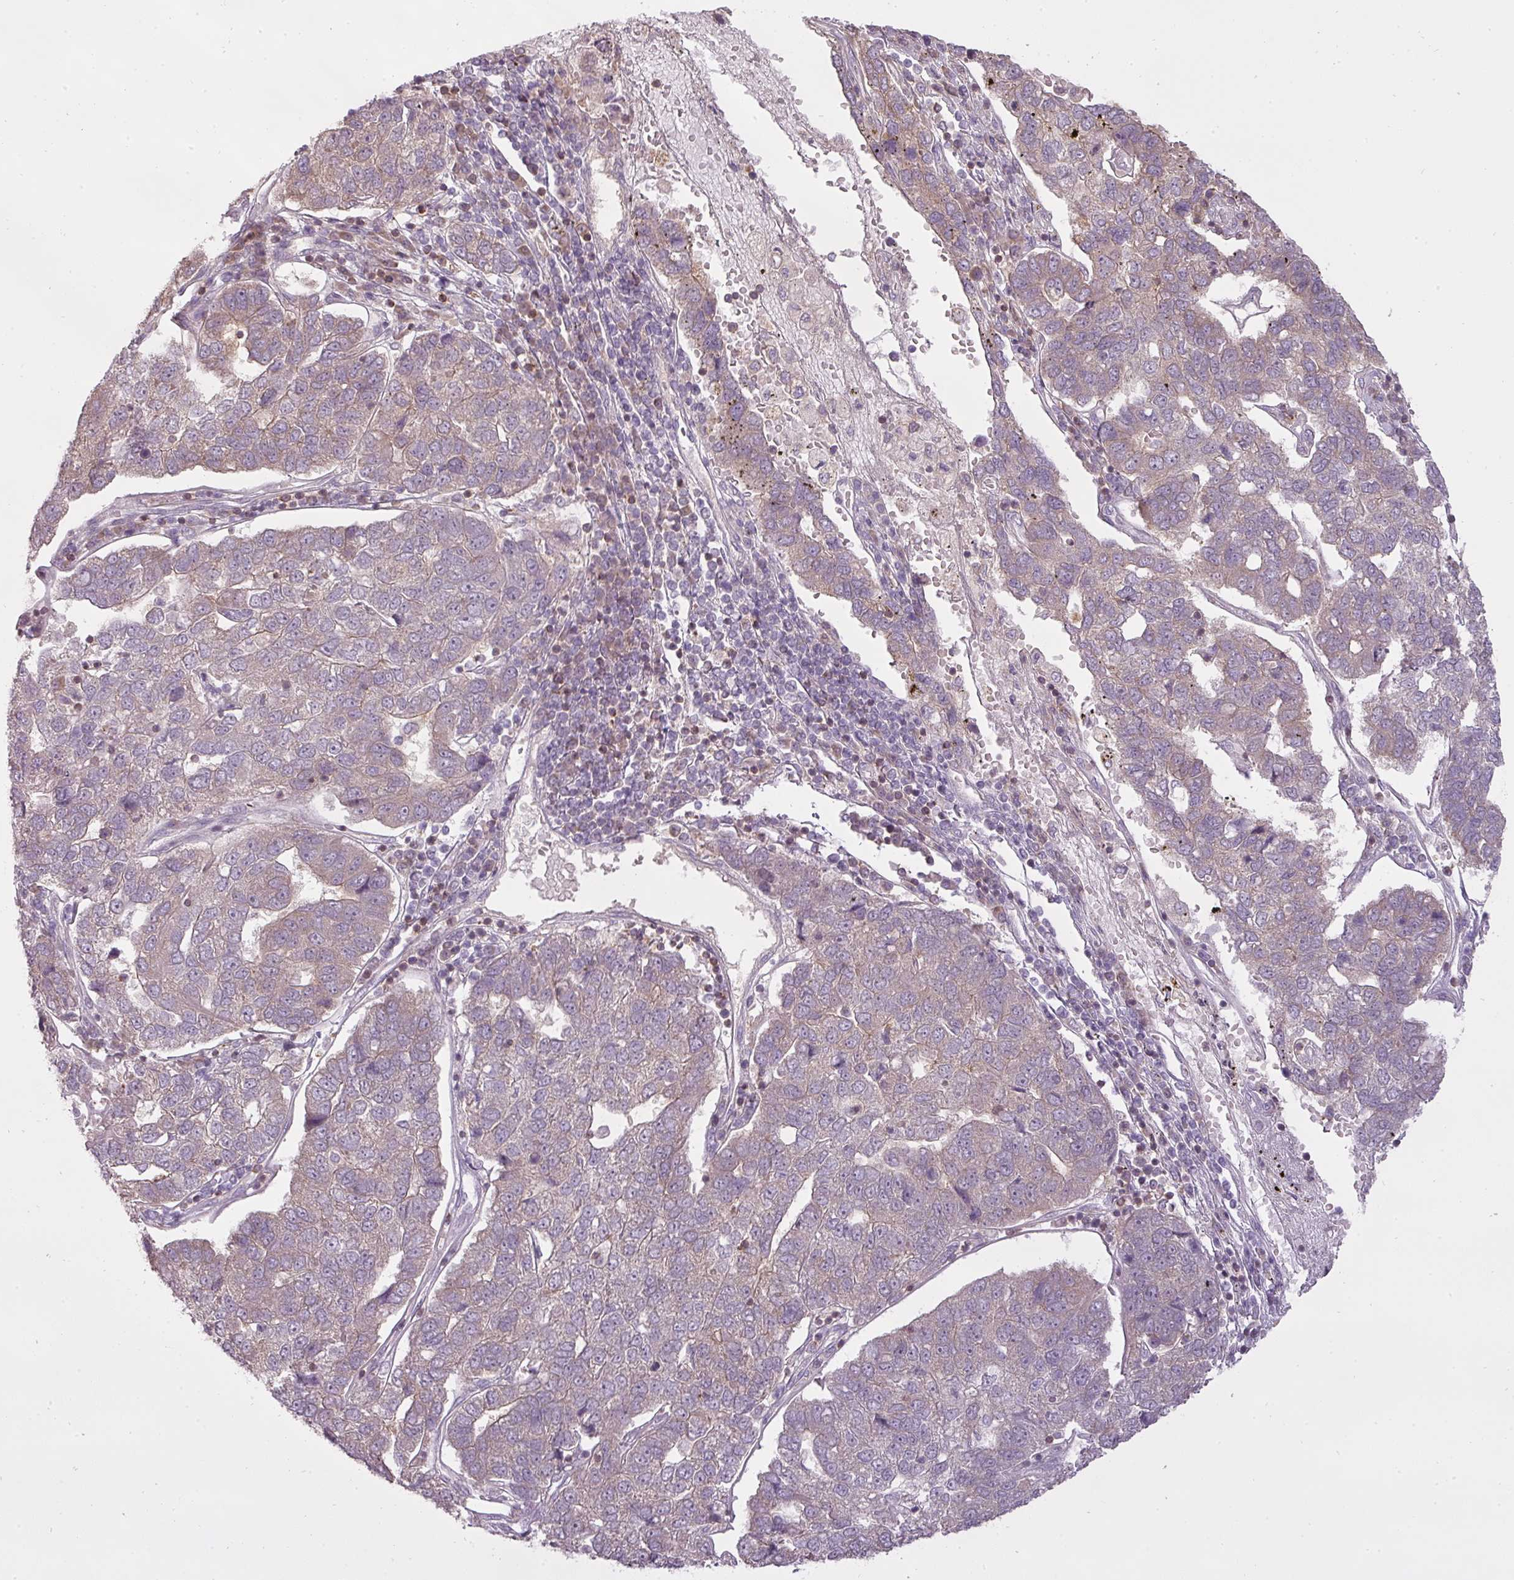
{"staining": {"intensity": "weak", "quantity": "25%-75%", "location": "cytoplasmic/membranous"}, "tissue": "pancreatic cancer", "cell_type": "Tumor cells", "image_type": "cancer", "snomed": [{"axis": "morphology", "description": "Adenocarcinoma, NOS"}, {"axis": "topography", "description": "Pancreas"}], "caption": "Weak cytoplasmic/membranous staining for a protein is identified in approximately 25%-75% of tumor cells of pancreatic cancer (adenocarcinoma) using immunohistochemistry (IHC).", "gene": "STK4", "patient": {"sex": "female", "age": 61}}